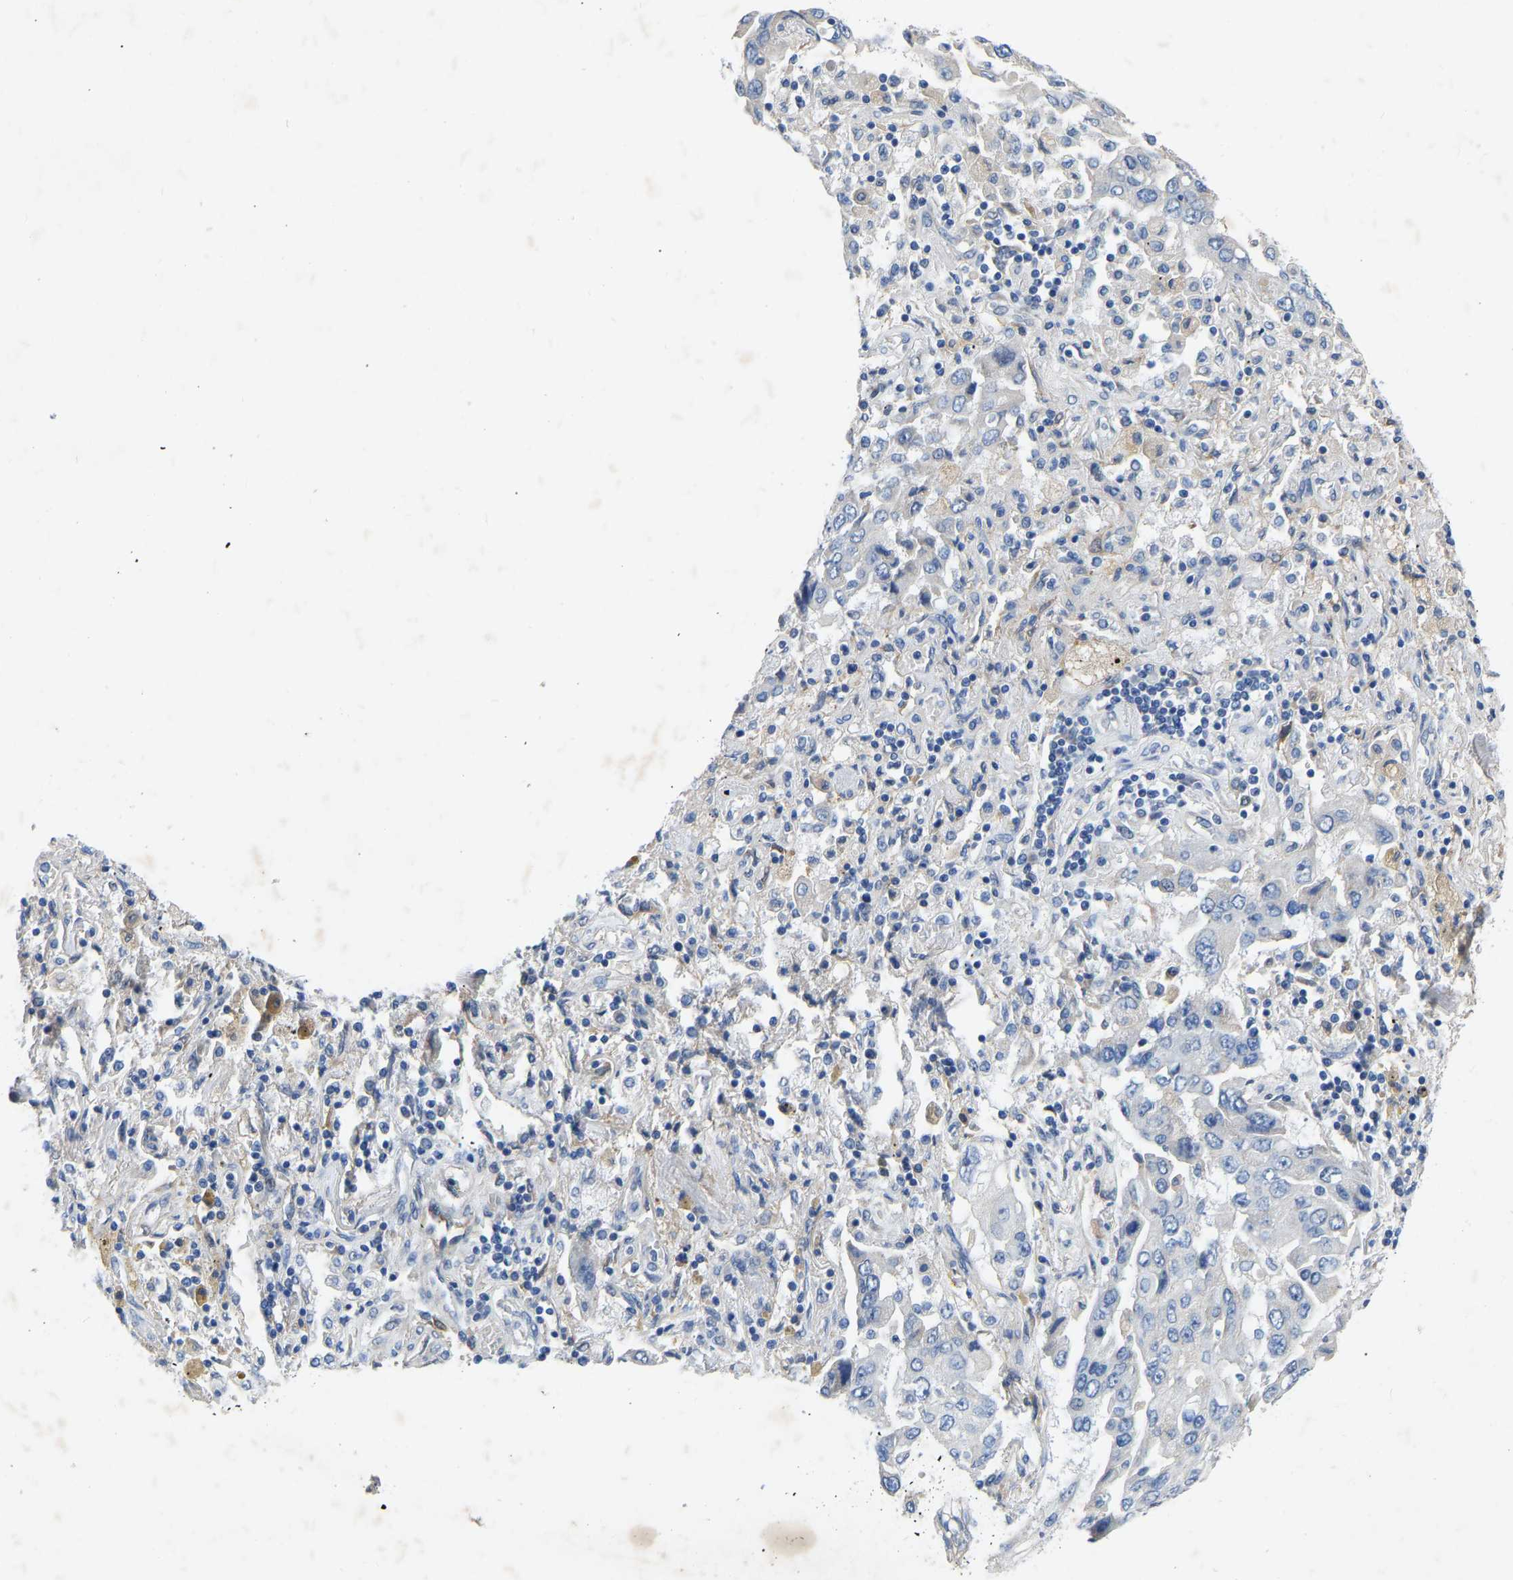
{"staining": {"intensity": "negative", "quantity": "none", "location": "none"}, "tissue": "lung cancer", "cell_type": "Tumor cells", "image_type": "cancer", "snomed": [{"axis": "morphology", "description": "Adenocarcinoma, NOS"}, {"axis": "topography", "description": "Lung"}], "caption": "Immunohistochemistry histopathology image of neoplastic tissue: human adenocarcinoma (lung) stained with DAB exhibits no significant protein expression in tumor cells.", "gene": "RBP1", "patient": {"sex": "female", "age": 65}}